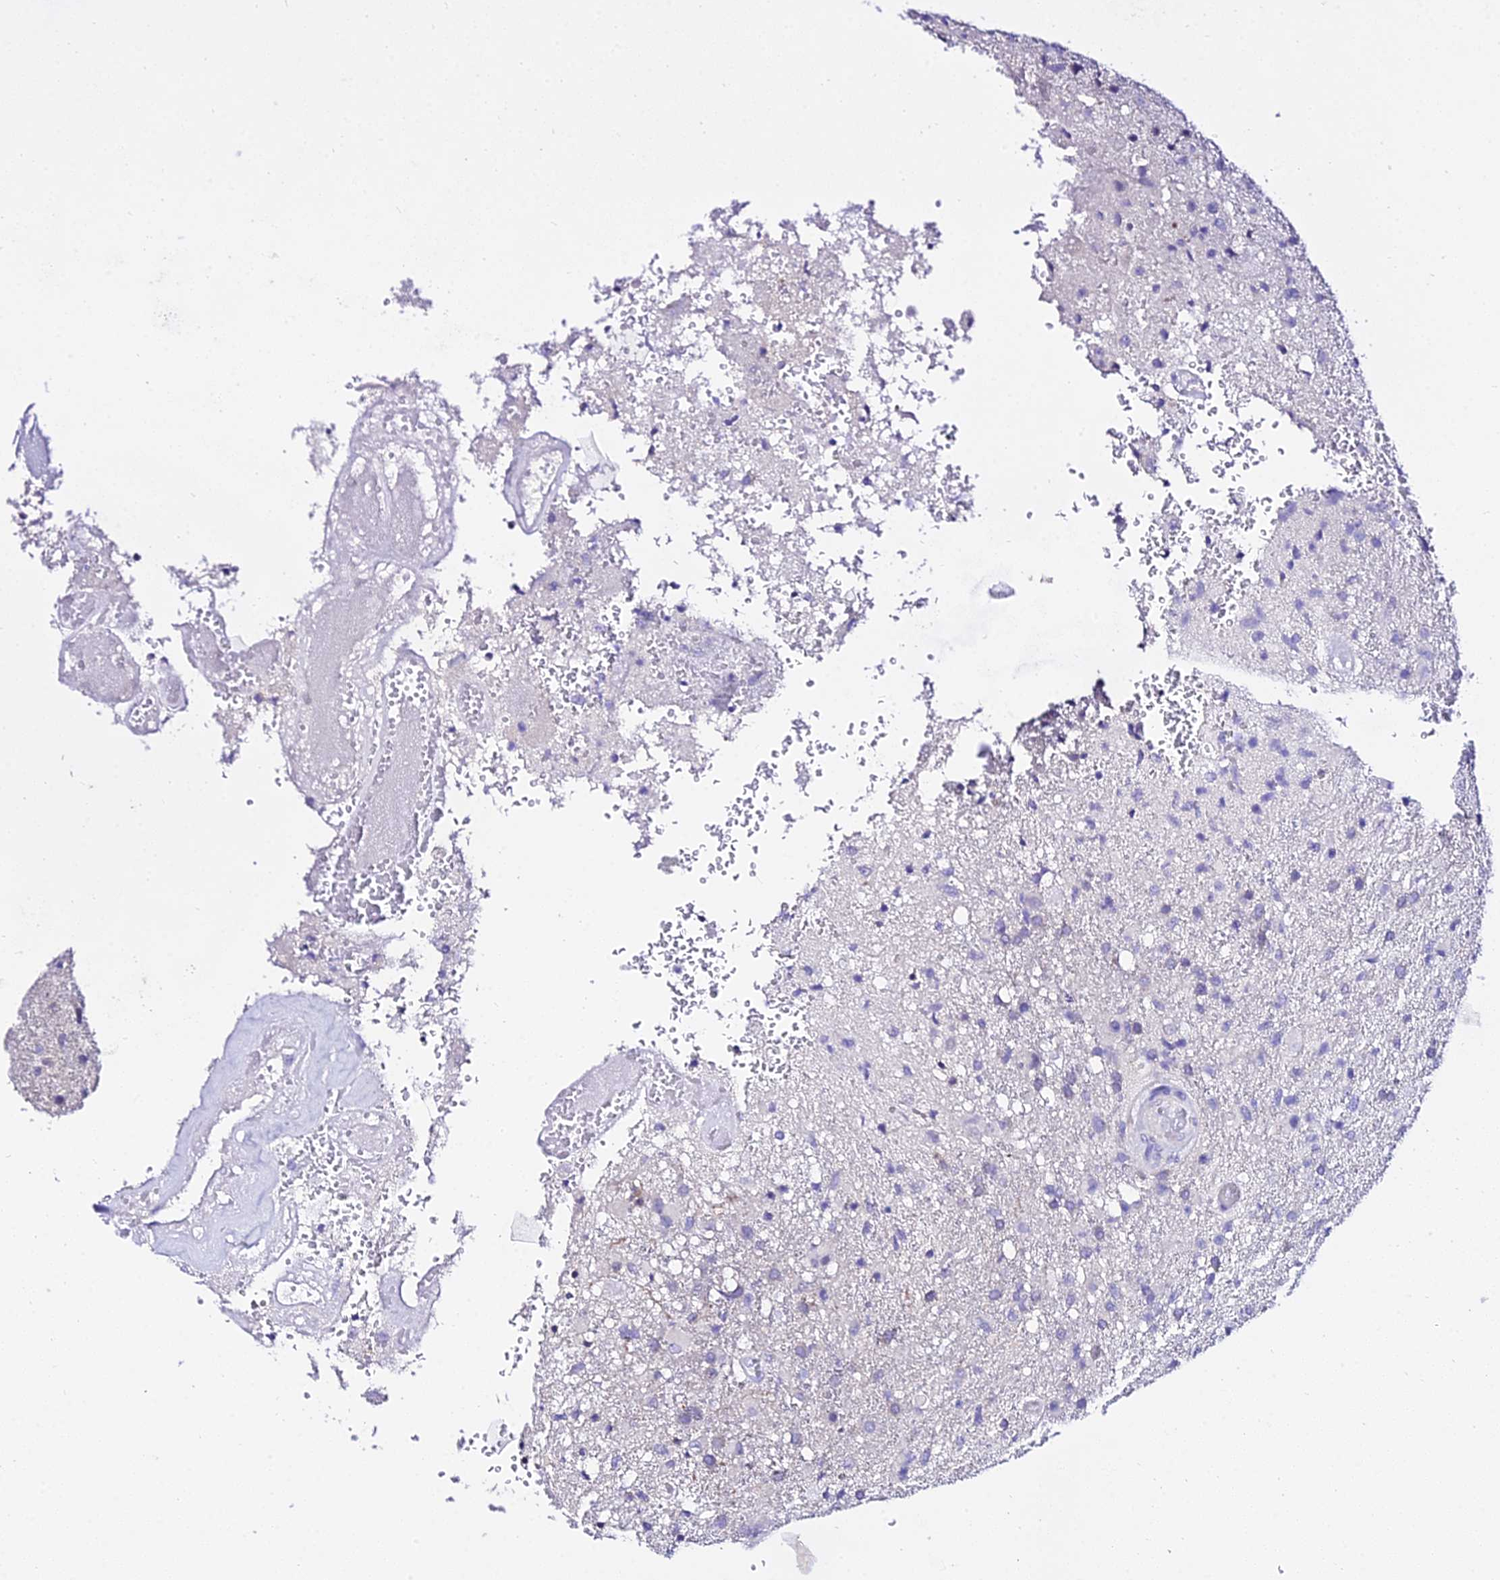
{"staining": {"intensity": "negative", "quantity": "none", "location": "none"}, "tissue": "glioma", "cell_type": "Tumor cells", "image_type": "cancer", "snomed": [{"axis": "morphology", "description": "Glioma, malignant, High grade"}, {"axis": "topography", "description": "Brain"}], "caption": "Immunohistochemistry (IHC) histopathology image of neoplastic tissue: human glioma stained with DAB (3,3'-diaminobenzidine) reveals no significant protein positivity in tumor cells.", "gene": "DEFB106A", "patient": {"sex": "female", "age": 74}}